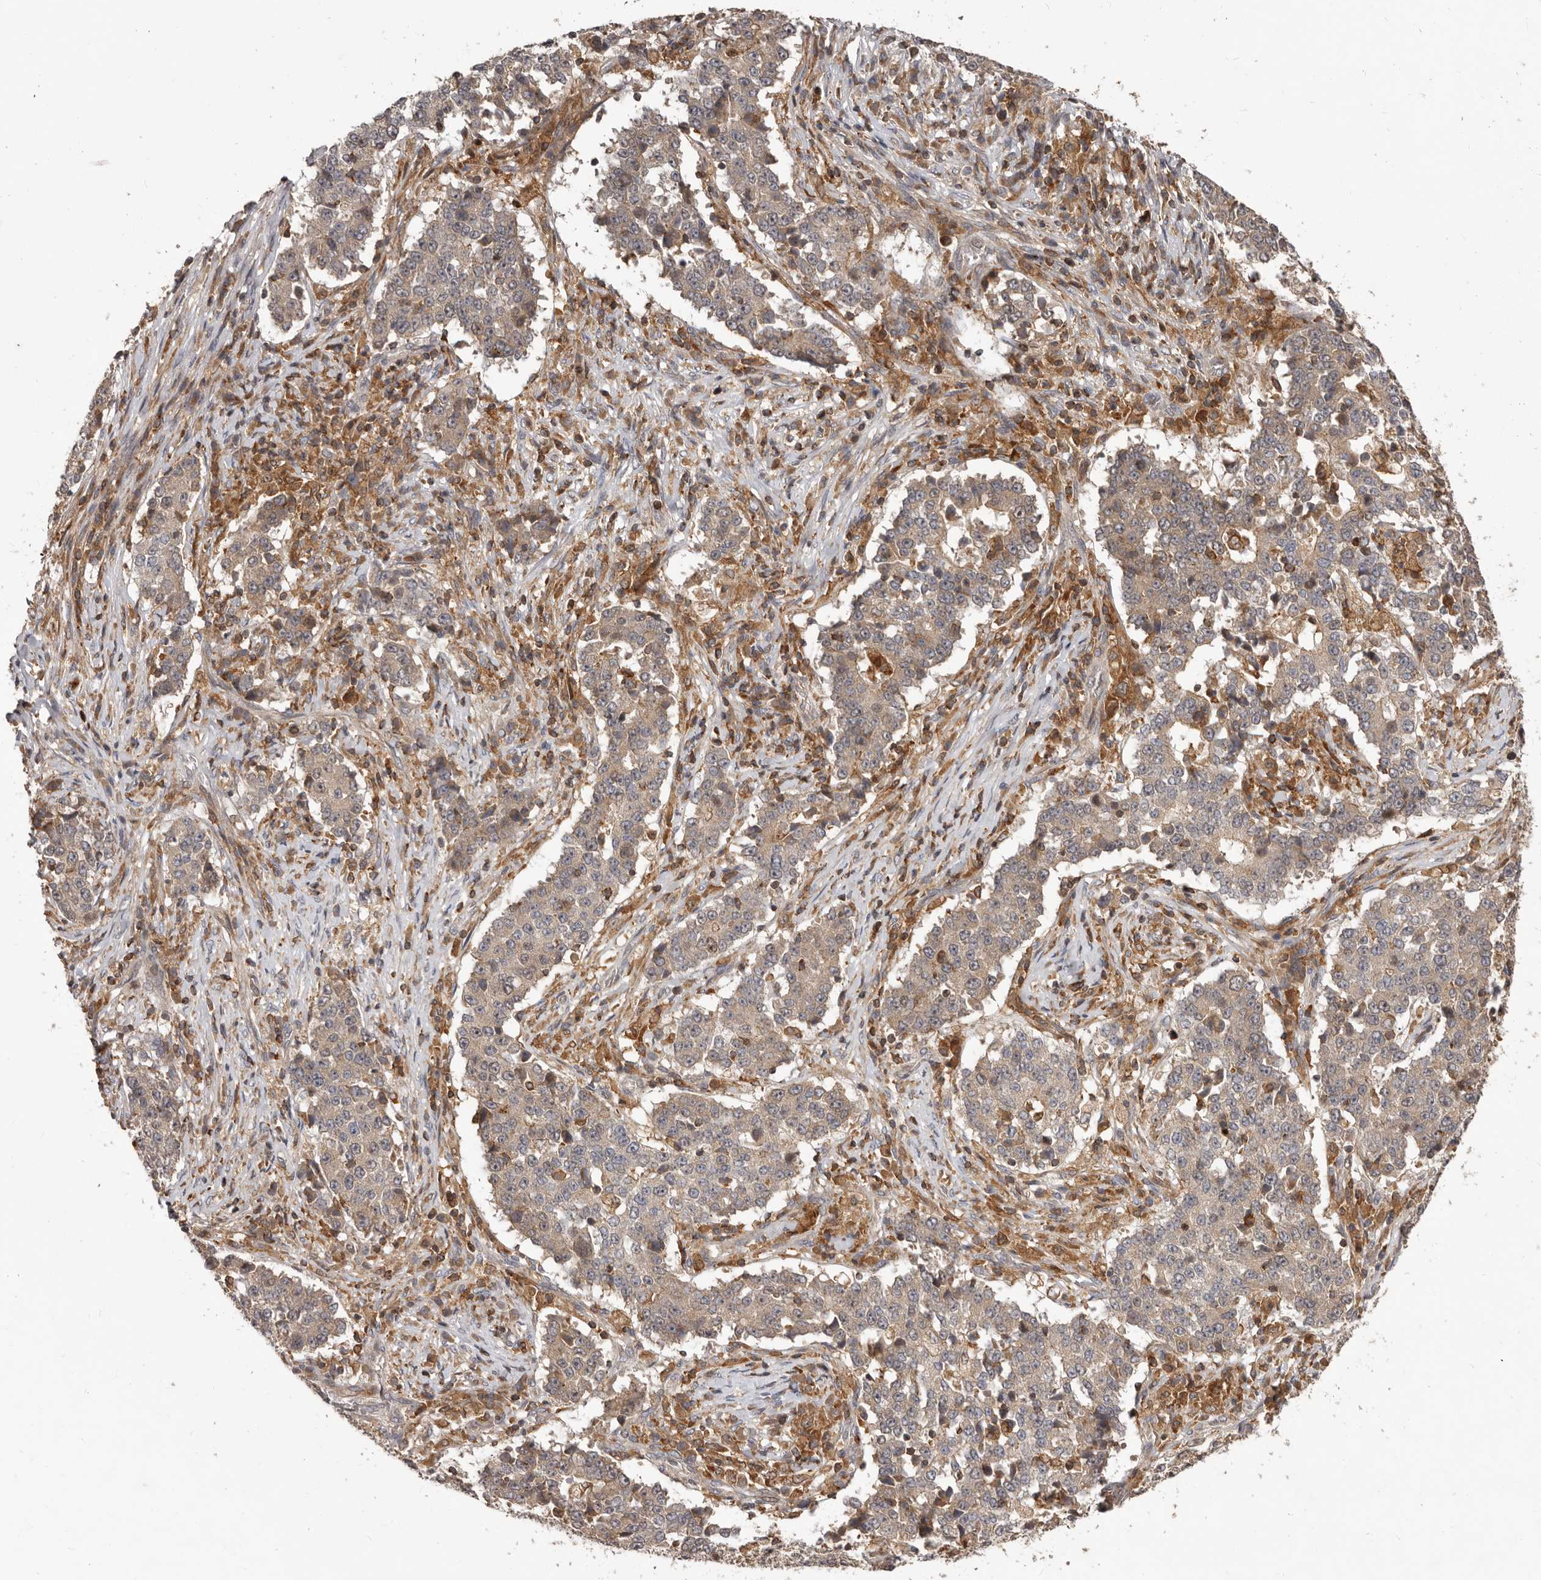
{"staining": {"intensity": "negative", "quantity": "none", "location": "none"}, "tissue": "stomach cancer", "cell_type": "Tumor cells", "image_type": "cancer", "snomed": [{"axis": "morphology", "description": "Adenocarcinoma, NOS"}, {"axis": "topography", "description": "Stomach"}], "caption": "An immunohistochemistry histopathology image of stomach cancer (adenocarcinoma) is shown. There is no staining in tumor cells of stomach cancer (adenocarcinoma). Brightfield microscopy of immunohistochemistry (IHC) stained with DAB (brown) and hematoxylin (blue), captured at high magnification.", "gene": "RNF187", "patient": {"sex": "male", "age": 59}}